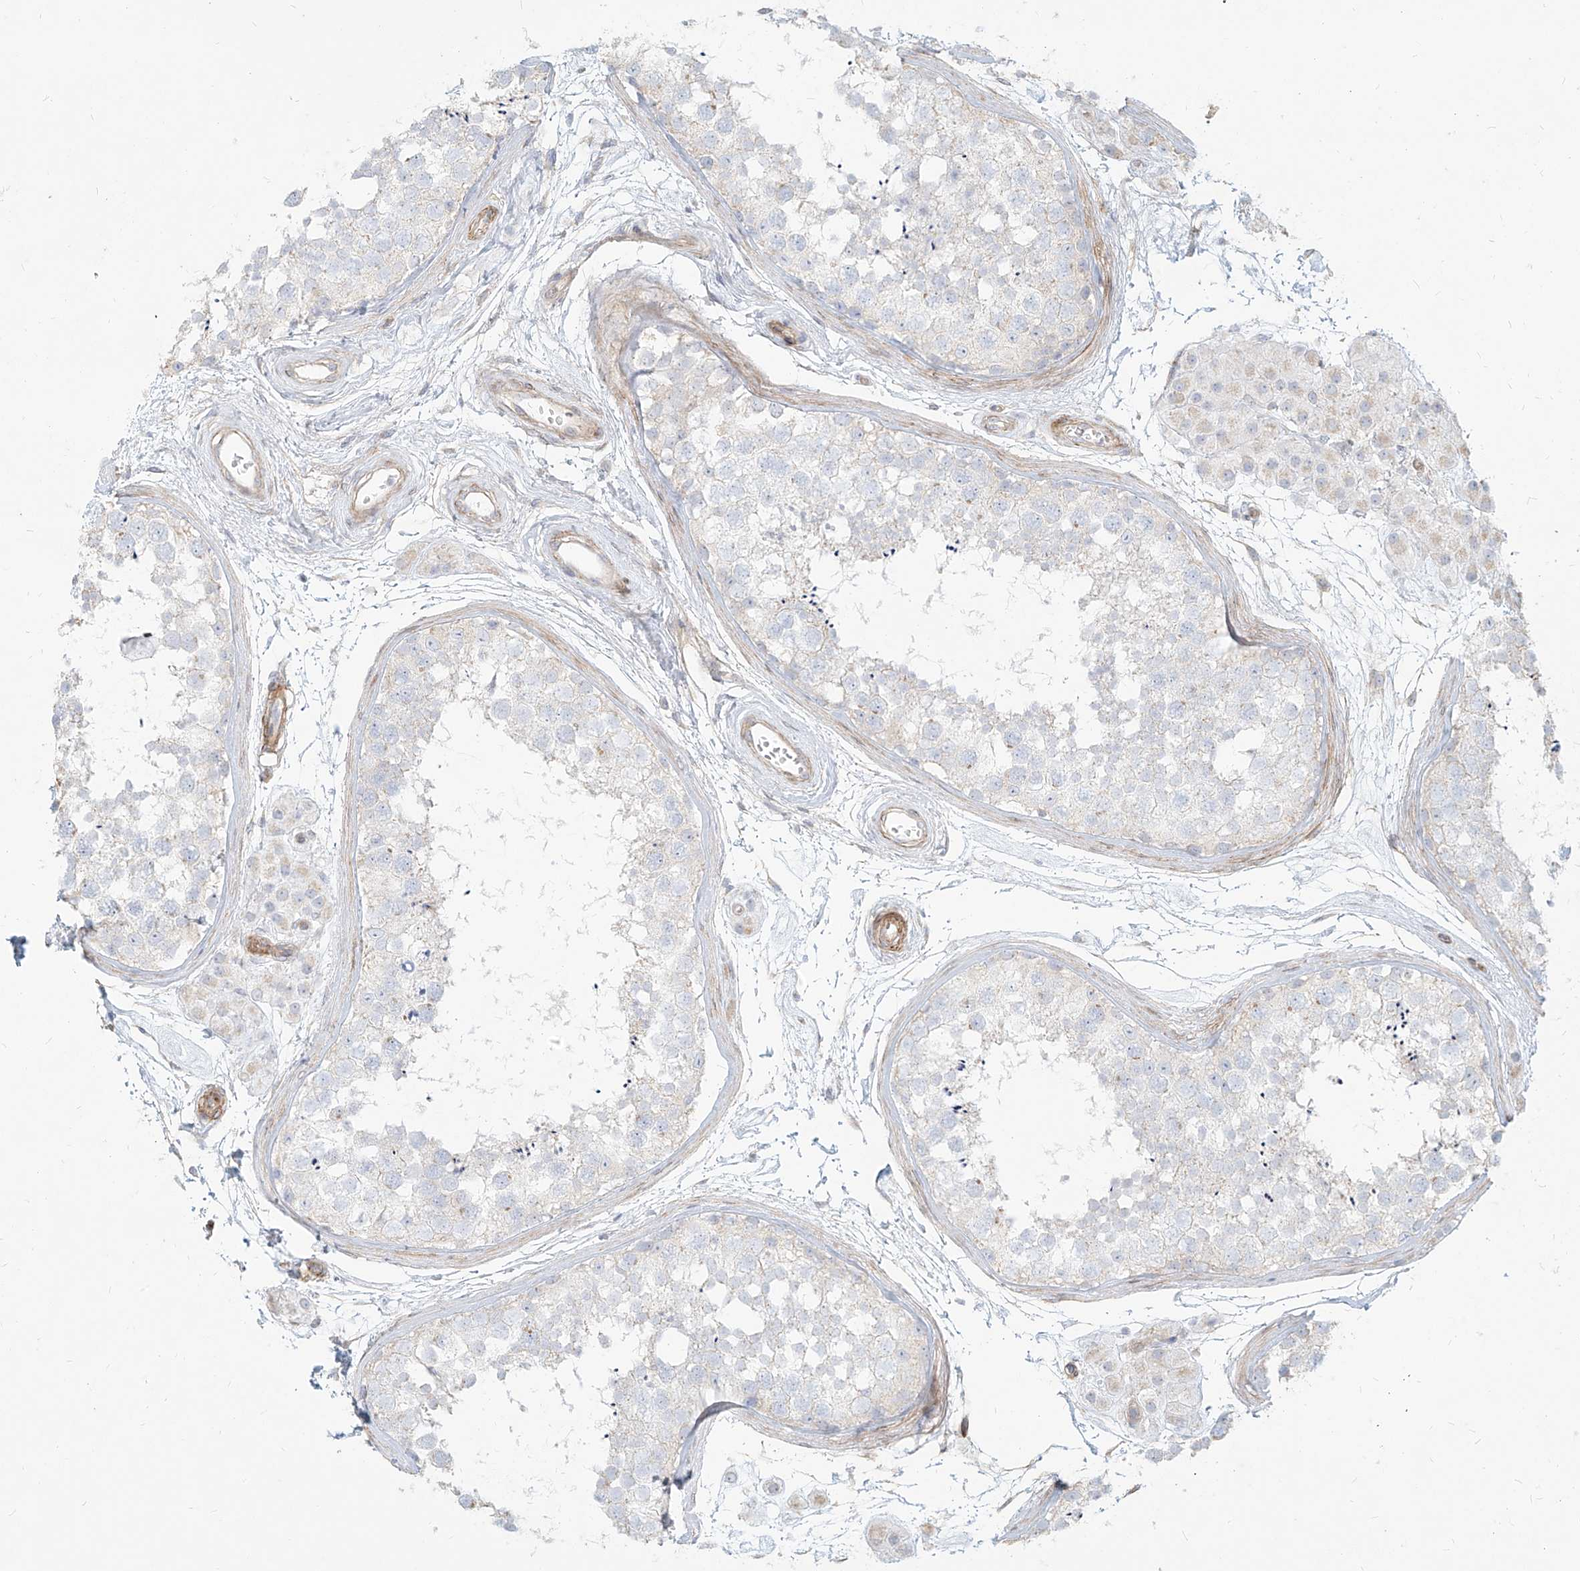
{"staining": {"intensity": "negative", "quantity": "none", "location": "none"}, "tissue": "testis", "cell_type": "Cells in seminiferous ducts", "image_type": "normal", "snomed": [{"axis": "morphology", "description": "Normal tissue, NOS"}, {"axis": "topography", "description": "Testis"}], "caption": "Immunohistochemistry micrograph of benign human testis stained for a protein (brown), which exhibits no expression in cells in seminiferous ducts. (Brightfield microscopy of DAB (3,3'-diaminobenzidine) immunohistochemistry (IHC) at high magnification).", "gene": "ITPKB", "patient": {"sex": "male", "age": 56}}